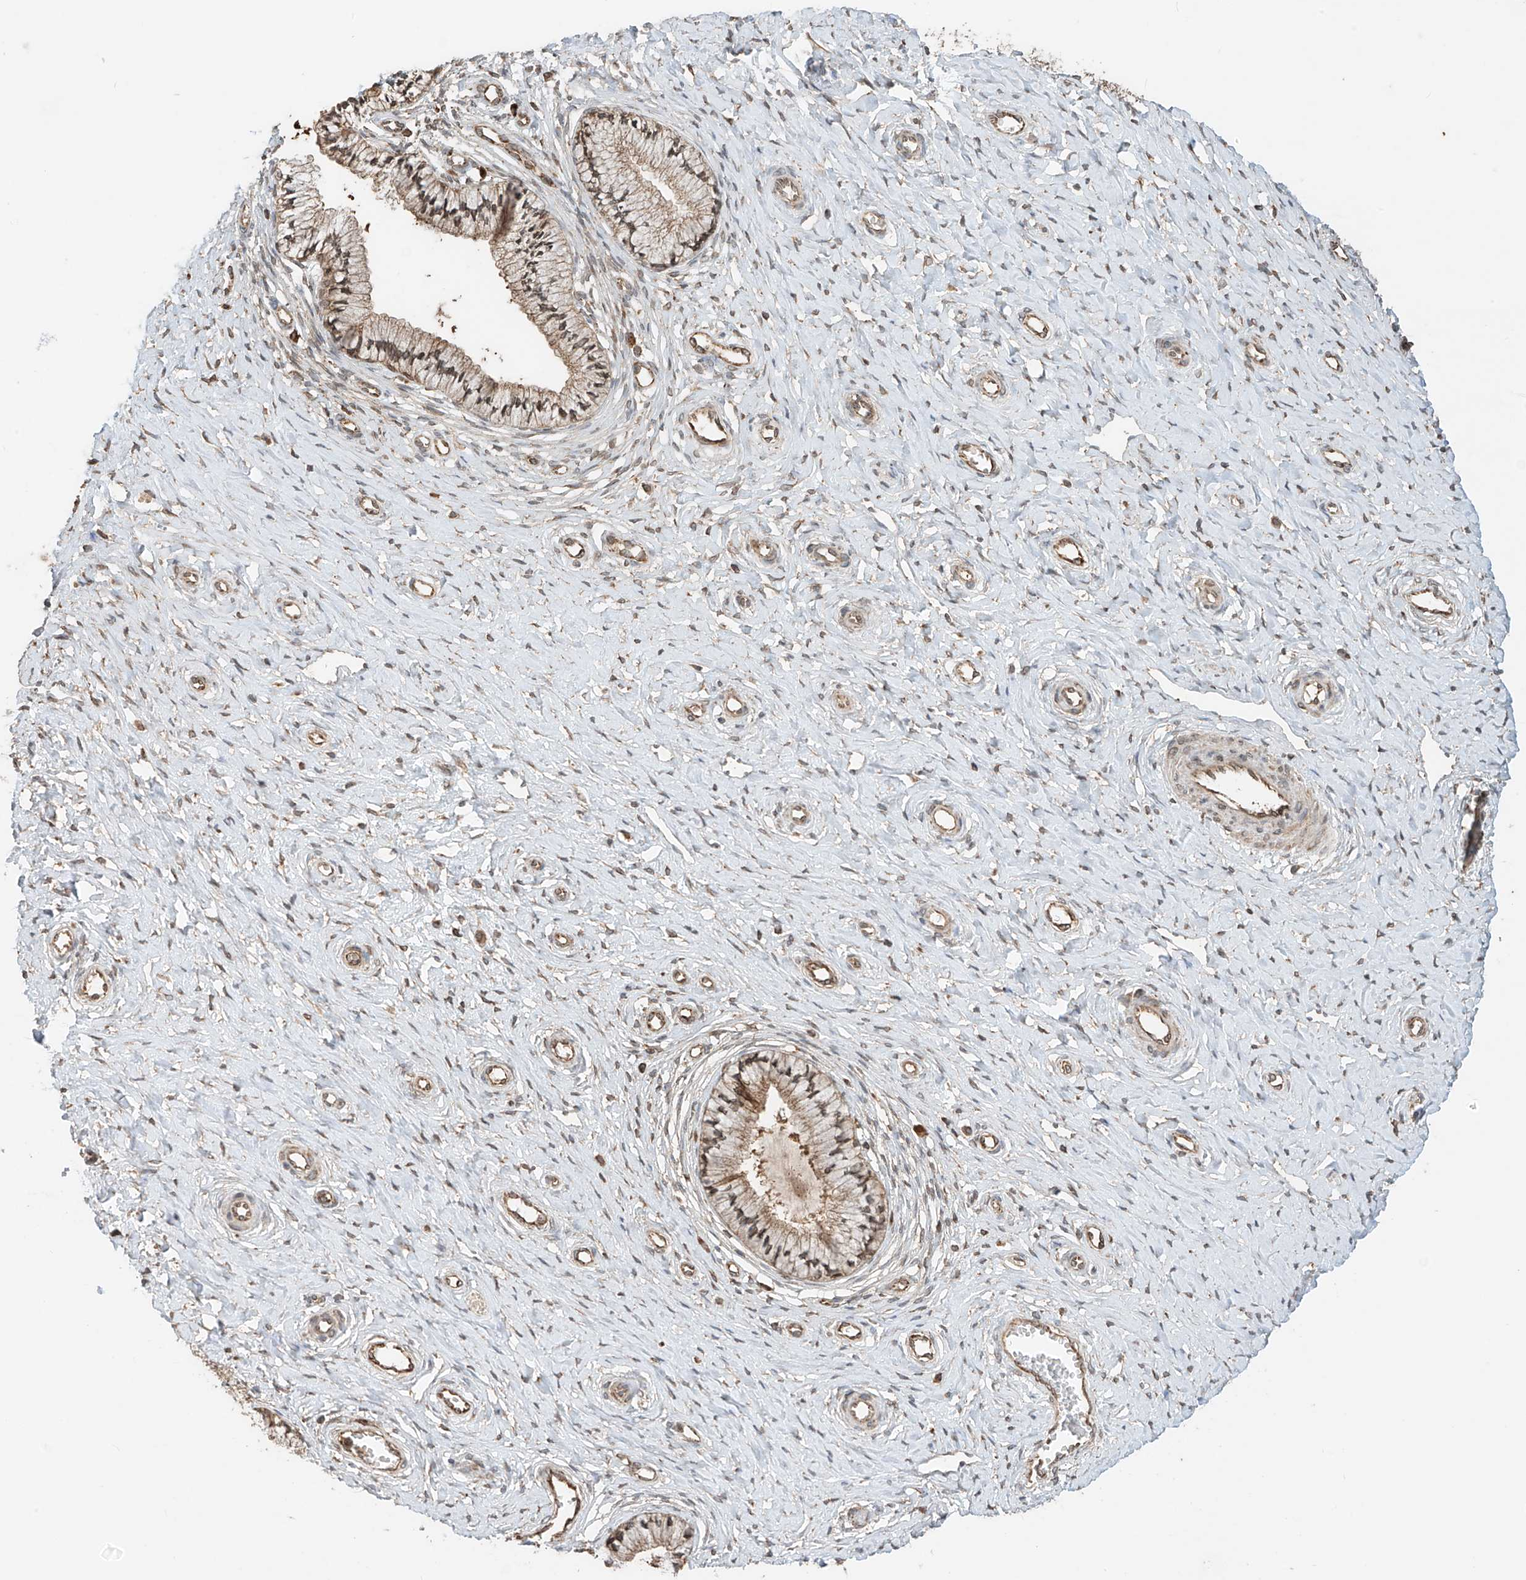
{"staining": {"intensity": "weak", "quantity": "25%-75%", "location": "cytoplasmic/membranous,nuclear"}, "tissue": "cervix", "cell_type": "Glandular cells", "image_type": "normal", "snomed": [{"axis": "morphology", "description": "Normal tissue, NOS"}, {"axis": "topography", "description": "Cervix"}], "caption": "Benign cervix reveals weak cytoplasmic/membranous,nuclear staining in approximately 25%-75% of glandular cells, visualized by immunohistochemistry.", "gene": "AHCTF1", "patient": {"sex": "female", "age": 36}}